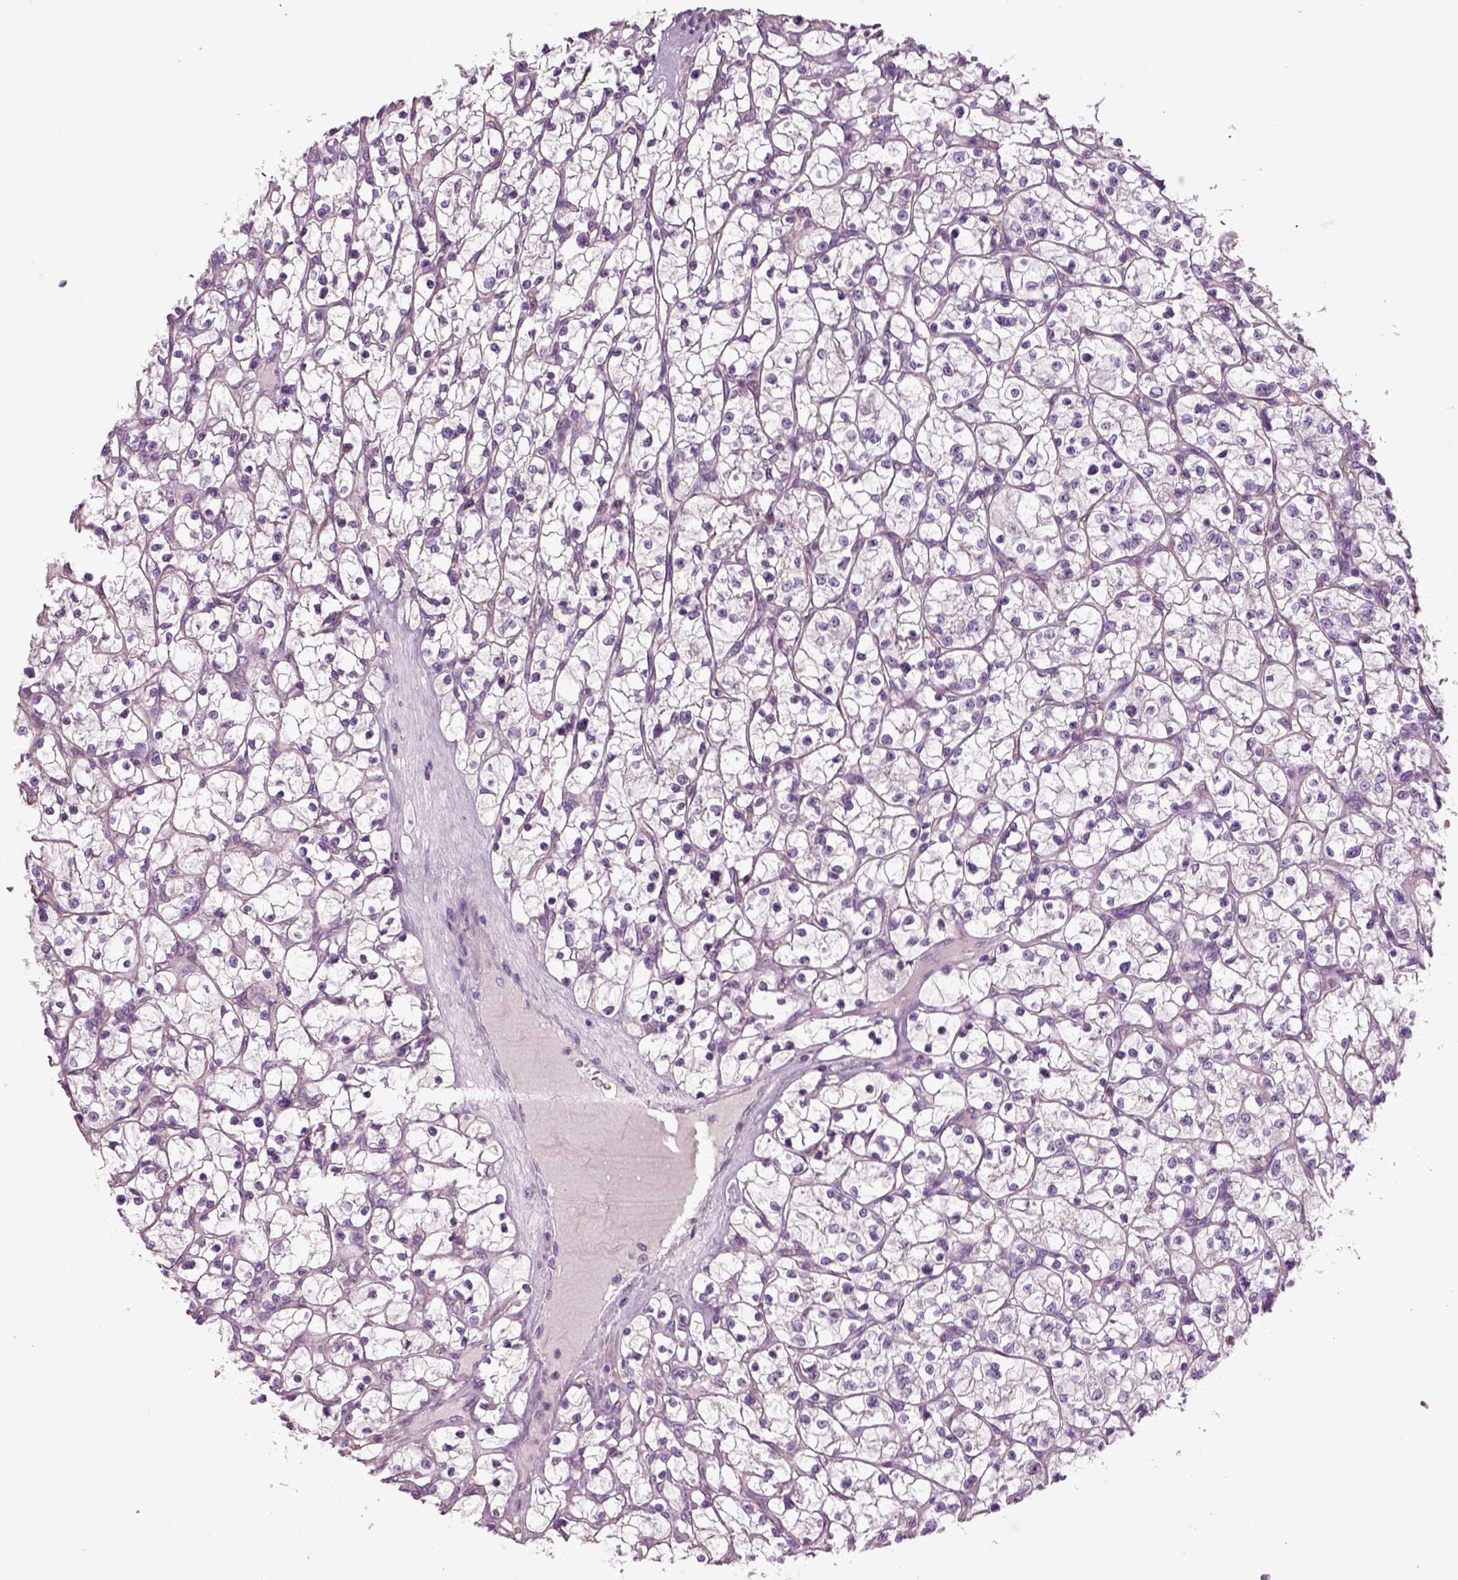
{"staining": {"intensity": "negative", "quantity": "none", "location": "none"}, "tissue": "renal cancer", "cell_type": "Tumor cells", "image_type": "cancer", "snomed": [{"axis": "morphology", "description": "Adenocarcinoma, NOS"}, {"axis": "topography", "description": "Kidney"}], "caption": "An image of human renal cancer is negative for staining in tumor cells.", "gene": "COL9A2", "patient": {"sex": "female", "age": 64}}